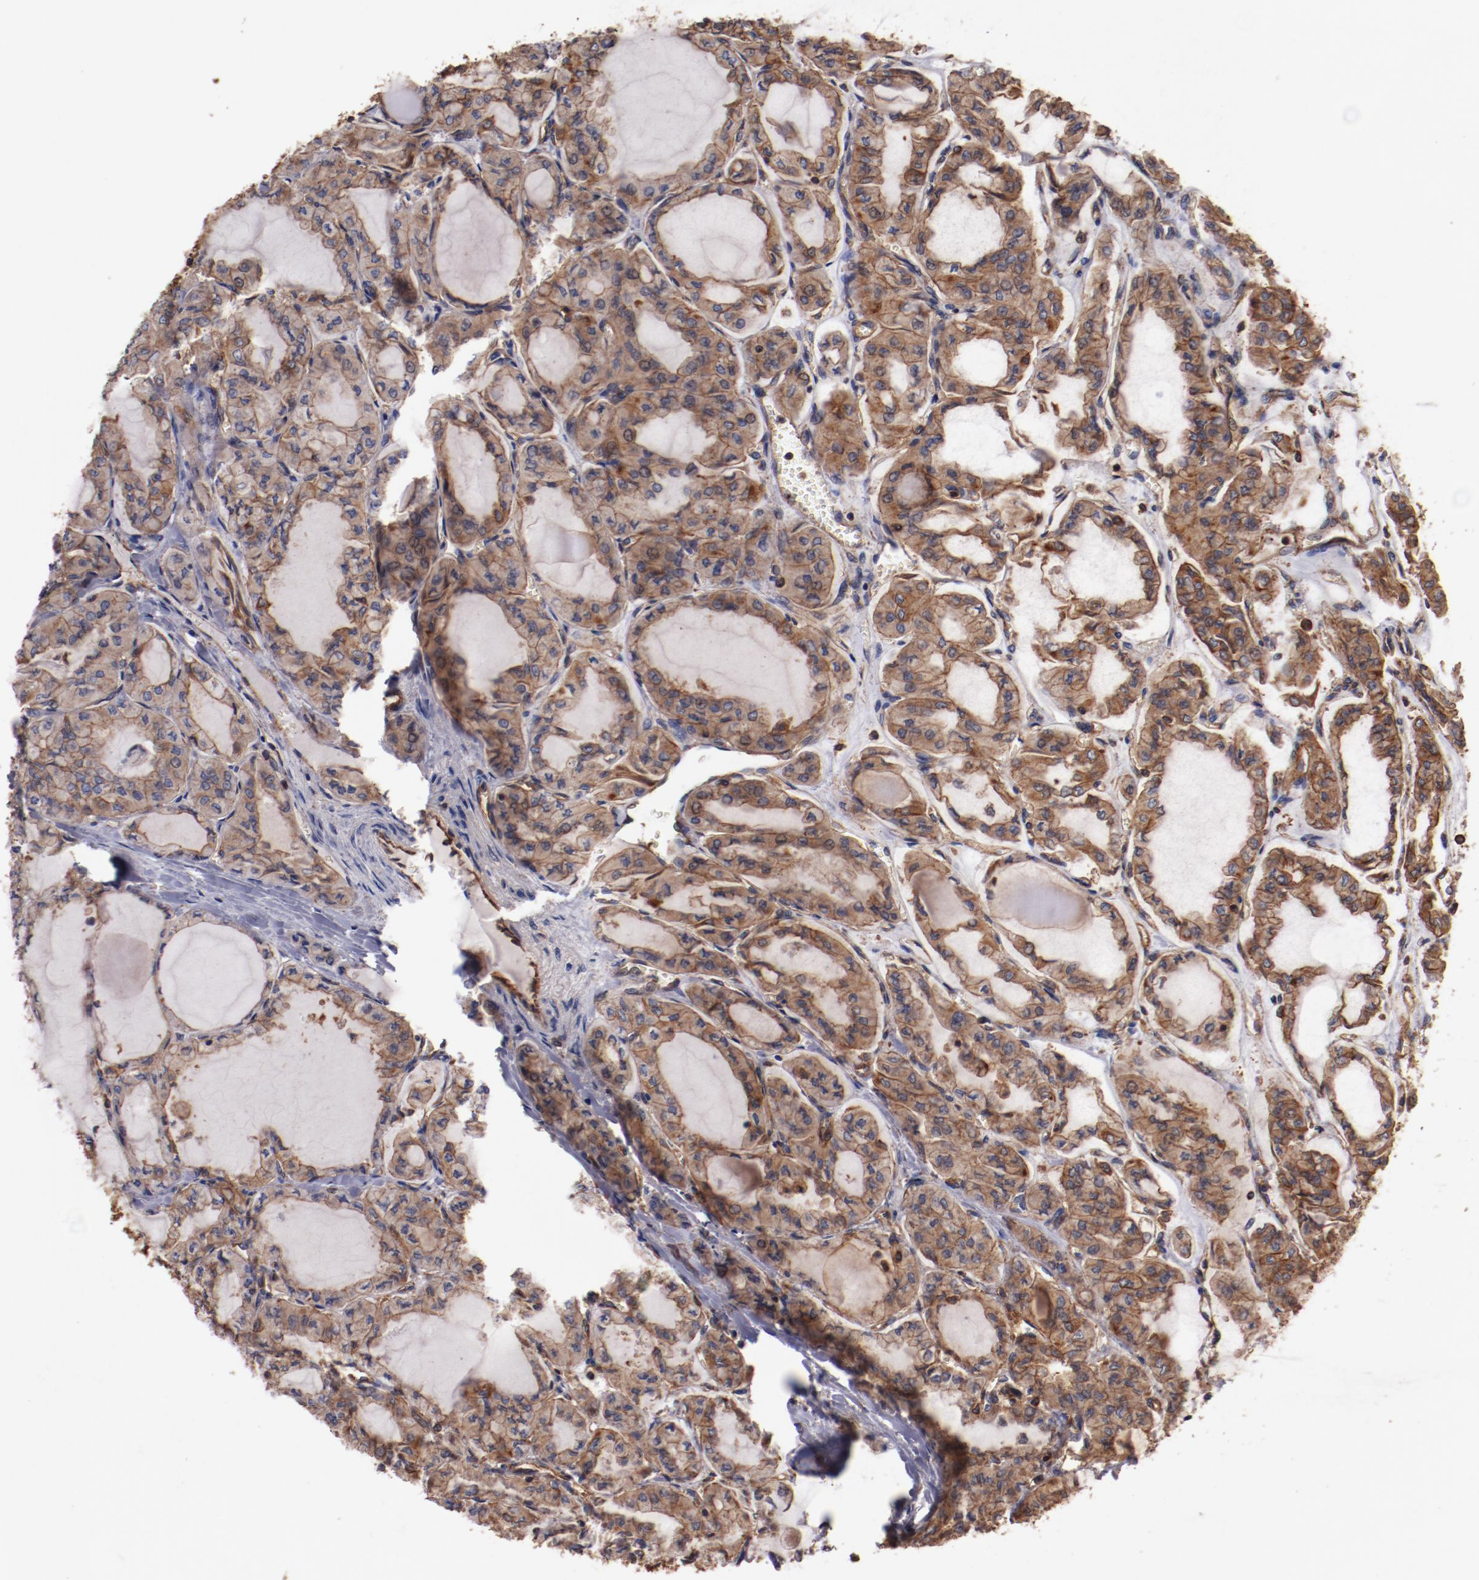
{"staining": {"intensity": "strong", "quantity": ">75%", "location": "cytoplasmic/membranous"}, "tissue": "thyroid cancer", "cell_type": "Tumor cells", "image_type": "cancer", "snomed": [{"axis": "morphology", "description": "Papillary adenocarcinoma, NOS"}, {"axis": "topography", "description": "Thyroid gland"}], "caption": "Strong cytoplasmic/membranous protein positivity is present in approximately >75% of tumor cells in thyroid cancer (papillary adenocarcinoma).", "gene": "TMOD3", "patient": {"sex": "male", "age": 20}}